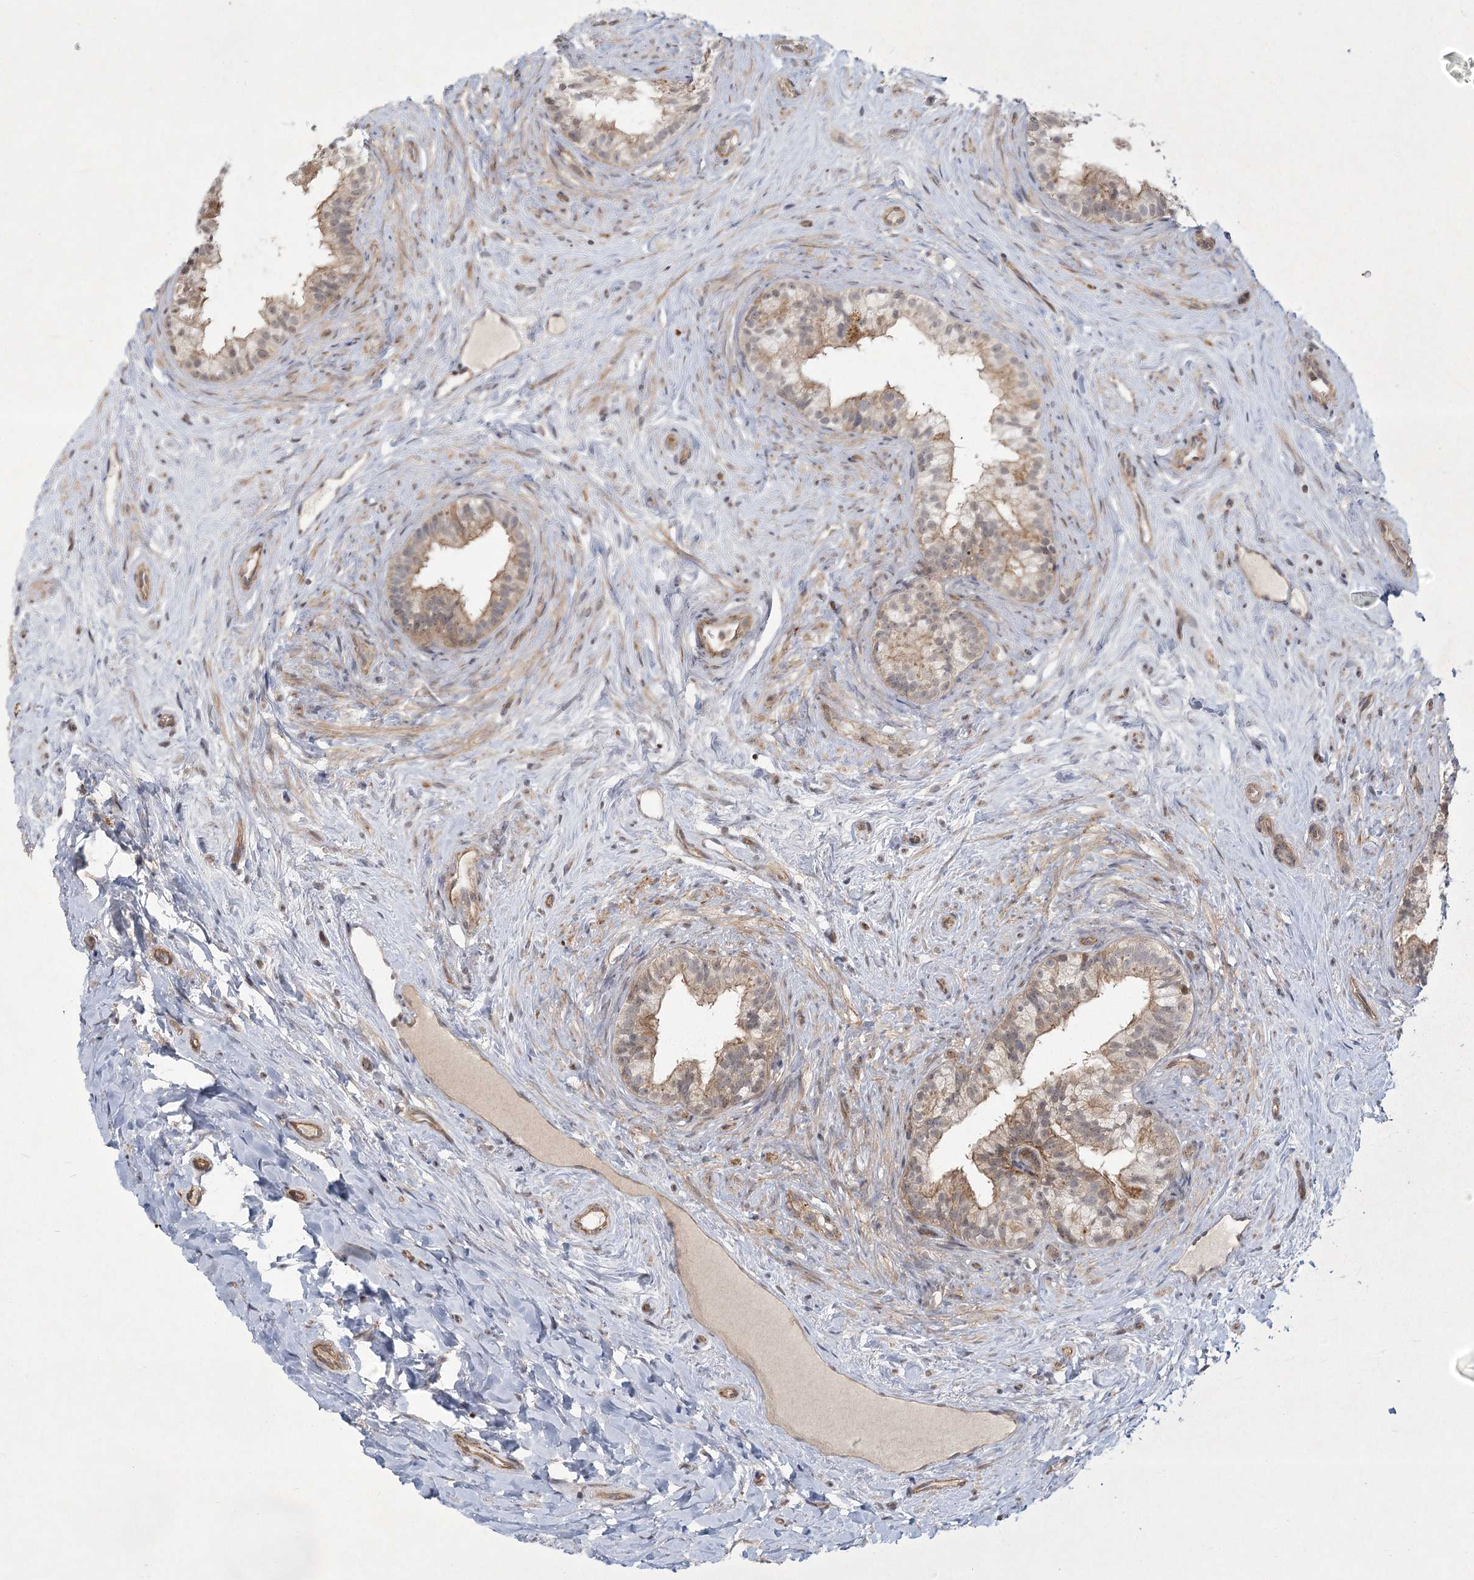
{"staining": {"intensity": "moderate", "quantity": "<25%", "location": "cytoplasmic/membranous"}, "tissue": "epididymis", "cell_type": "Glandular cells", "image_type": "normal", "snomed": [{"axis": "morphology", "description": "Normal tissue, NOS"}, {"axis": "topography", "description": "Epididymis"}], "caption": "Moderate cytoplasmic/membranous positivity for a protein is identified in approximately <25% of glandular cells of benign epididymis using immunohistochemistry.", "gene": "MEPE", "patient": {"sex": "male", "age": 84}}